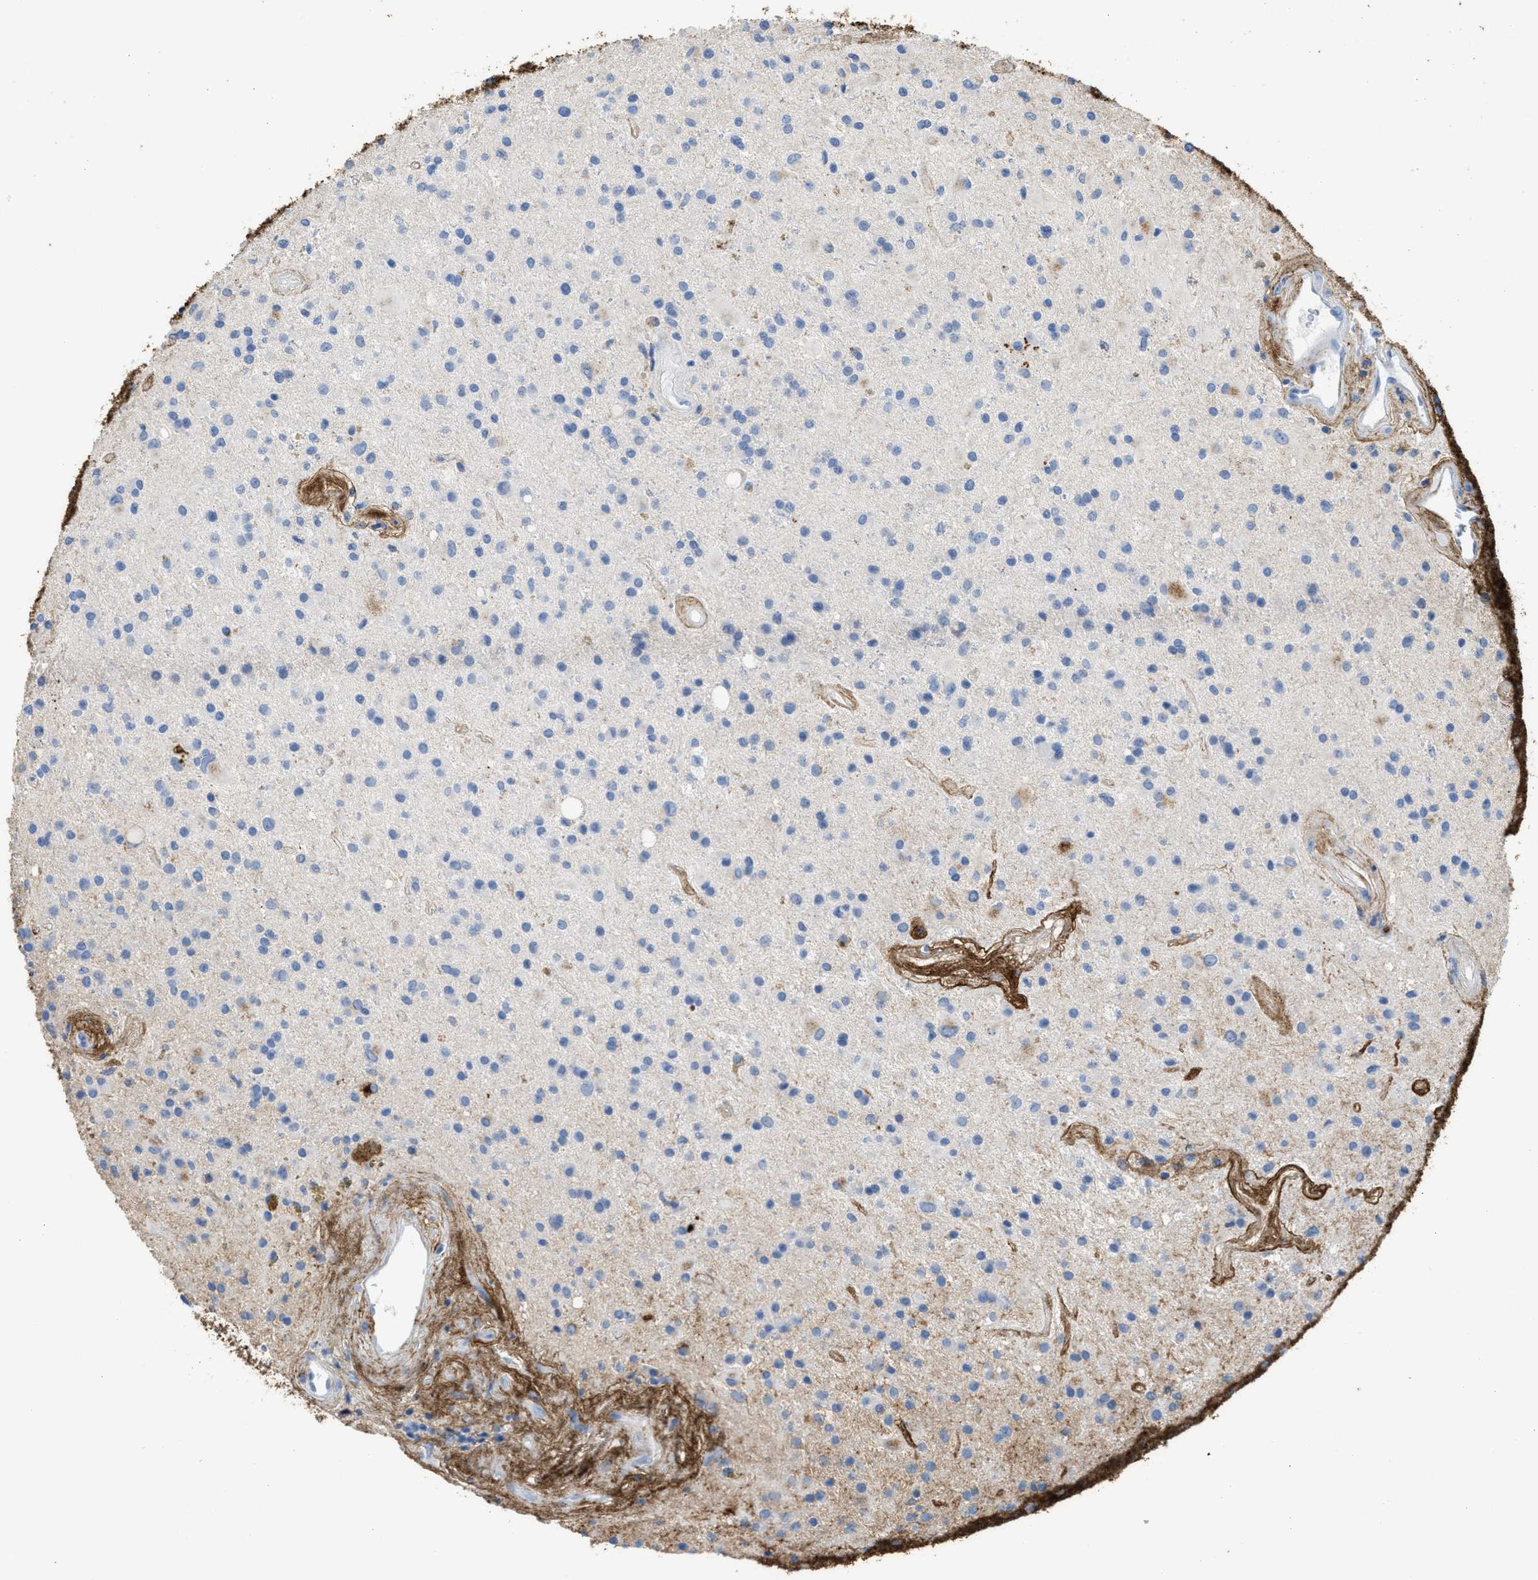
{"staining": {"intensity": "negative", "quantity": "none", "location": "none"}, "tissue": "glioma", "cell_type": "Tumor cells", "image_type": "cancer", "snomed": [{"axis": "morphology", "description": "Glioma, malignant, Low grade"}, {"axis": "topography", "description": "Brain"}], "caption": "DAB (3,3'-diaminobenzidine) immunohistochemical staining of malignant glioma (low-grade) demonstrates no significant expression in tumor cells.", "gene": "TNR", "patient": {"sex": "male", "age": 58}}